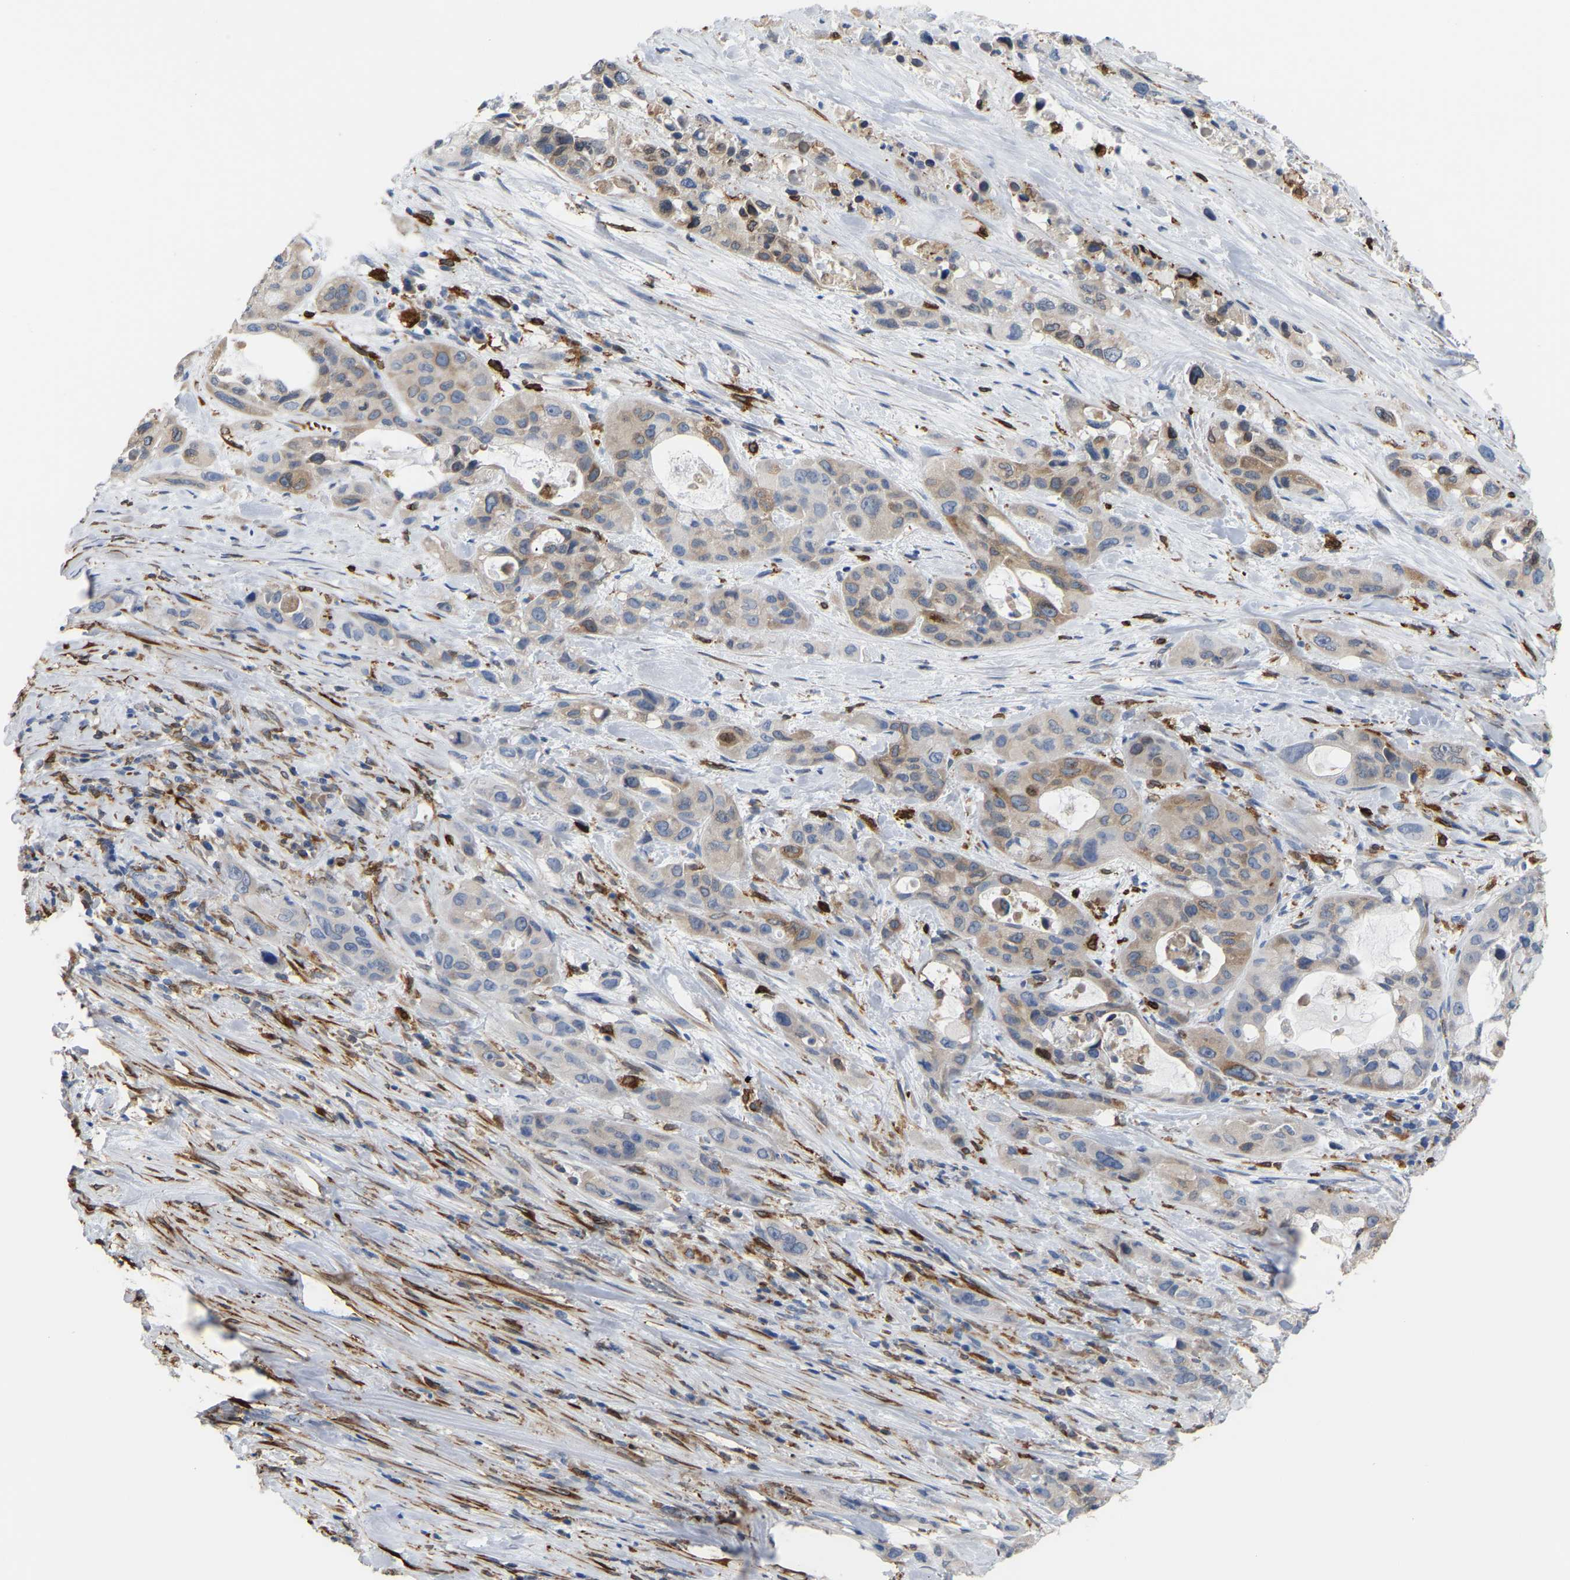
{"staining": {"intensity": "moderate", "quantity": "25%-75%", "location": "cytoplasmic/membranous"}, "tissue": "pancreatic cancer", "cell_type": "Tumor cells", "image_type": "cancer", "snomed": [{"axis": "morphology", "description": "Adenocarcinoma, NOS"}, {"axis": "topography", "description": "Pancreas"}], "caption": "Immunohistochemical staining of pancreatic cancer (adenocarcinoma) displays medium levels of moderate cytoplasmic/membranous protein staining in about 25%-75% of tumor cells. (DAB (3,3'-diaminobenzidine) IHC with brightfield microscopy, high magnification).", "gene": "PTGS1", "patient": {"sex": "male", "age": 53}}